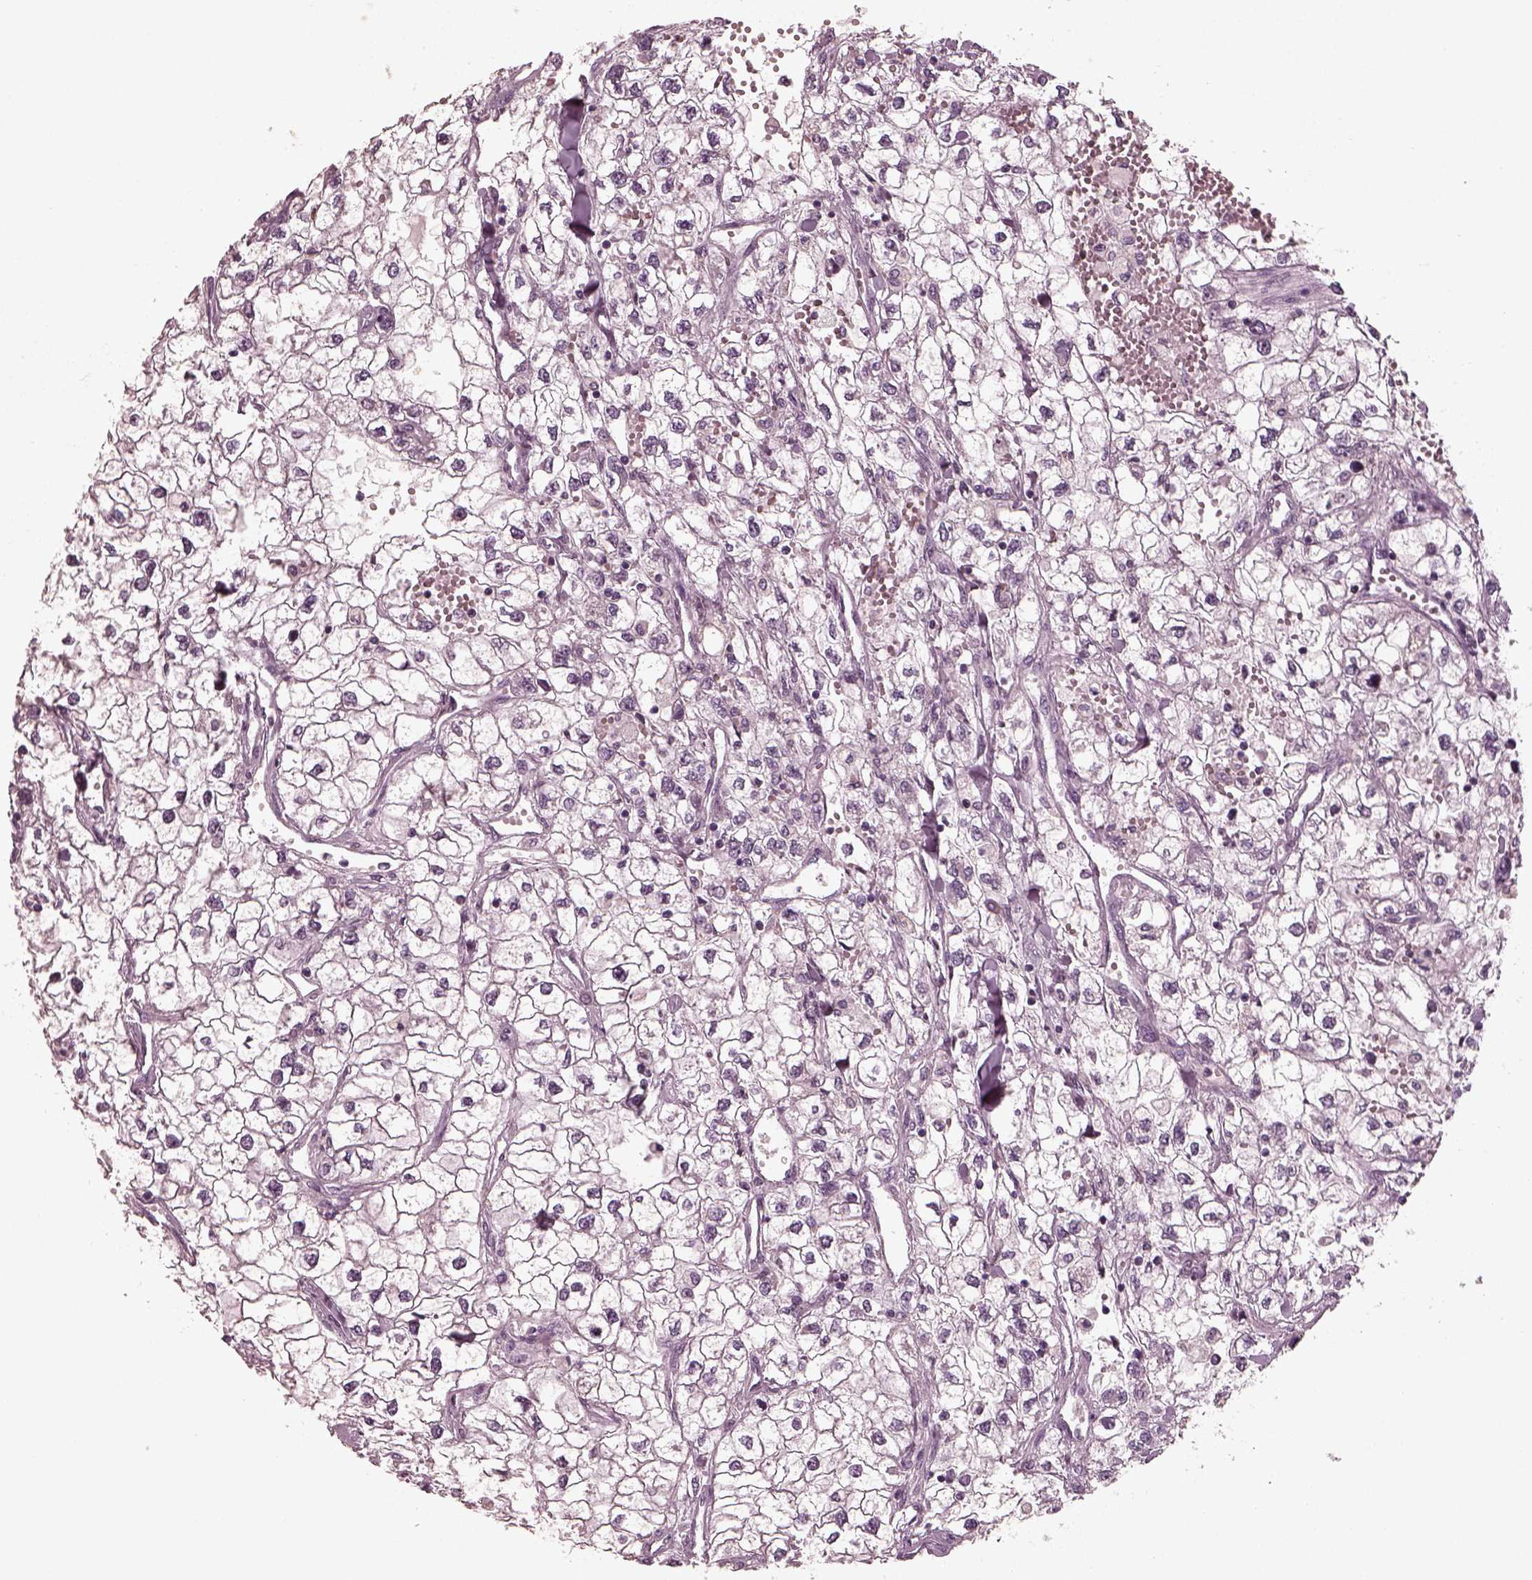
{"staining": {"intensity": "negative", "quantity": "none", "location": "none"}, "tissue": "renal cancer", "cell_type": "Tumor cells", "image_type": "cancer", "snomed": [{"axis": "morphology", "description": "Adenocarcinoma, NOS"}, {"axis": "topography", "description": "Kidney"}], "caption": "Renal cancer (adenocarcinoma) stained for a protein using IHC demonstrates no expression tumor cells.", "gene": "RCVRN", "patient": {"sex": "male", "age": 59}}